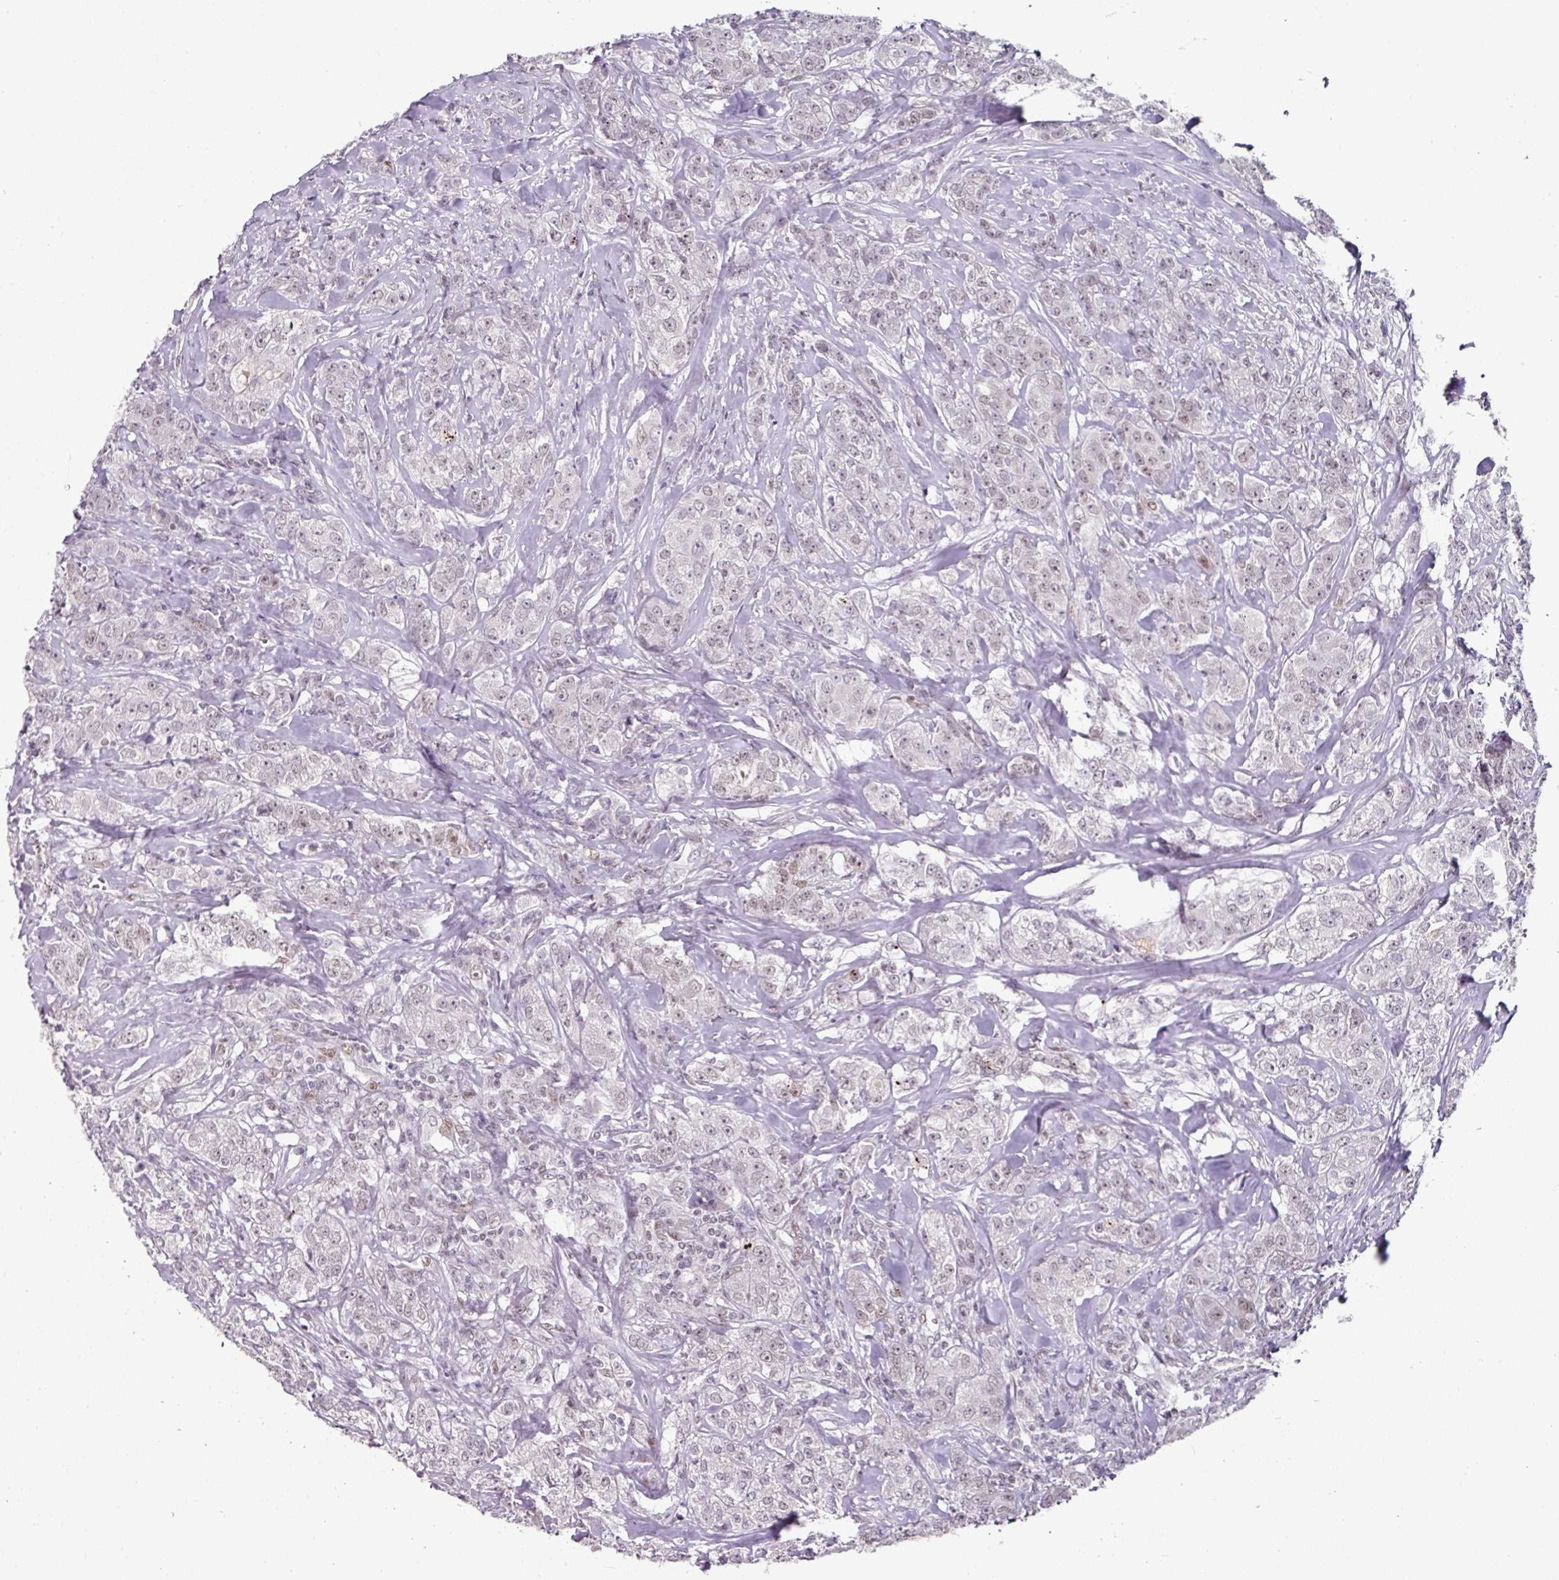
{"staining": {"intensity": "weak", "quantity": ">75%", "location": "nuclear"}, "tissue": "breast cancer", "cell_type": "Tumor cells", "image_type": "cancer", "snomed": [{"axis": "morphology", "description": "Duct carcinoma"}, {"axis": "topography", "description": "Breast"}], "caption": "Protein analysis of breast cancer (invasive ductal carcinoma) tissue reveals weak nuclear expression in about >75% of tumor cells.", "gene": "ELK1", "patient": {"sex": "female", "age": 43}}